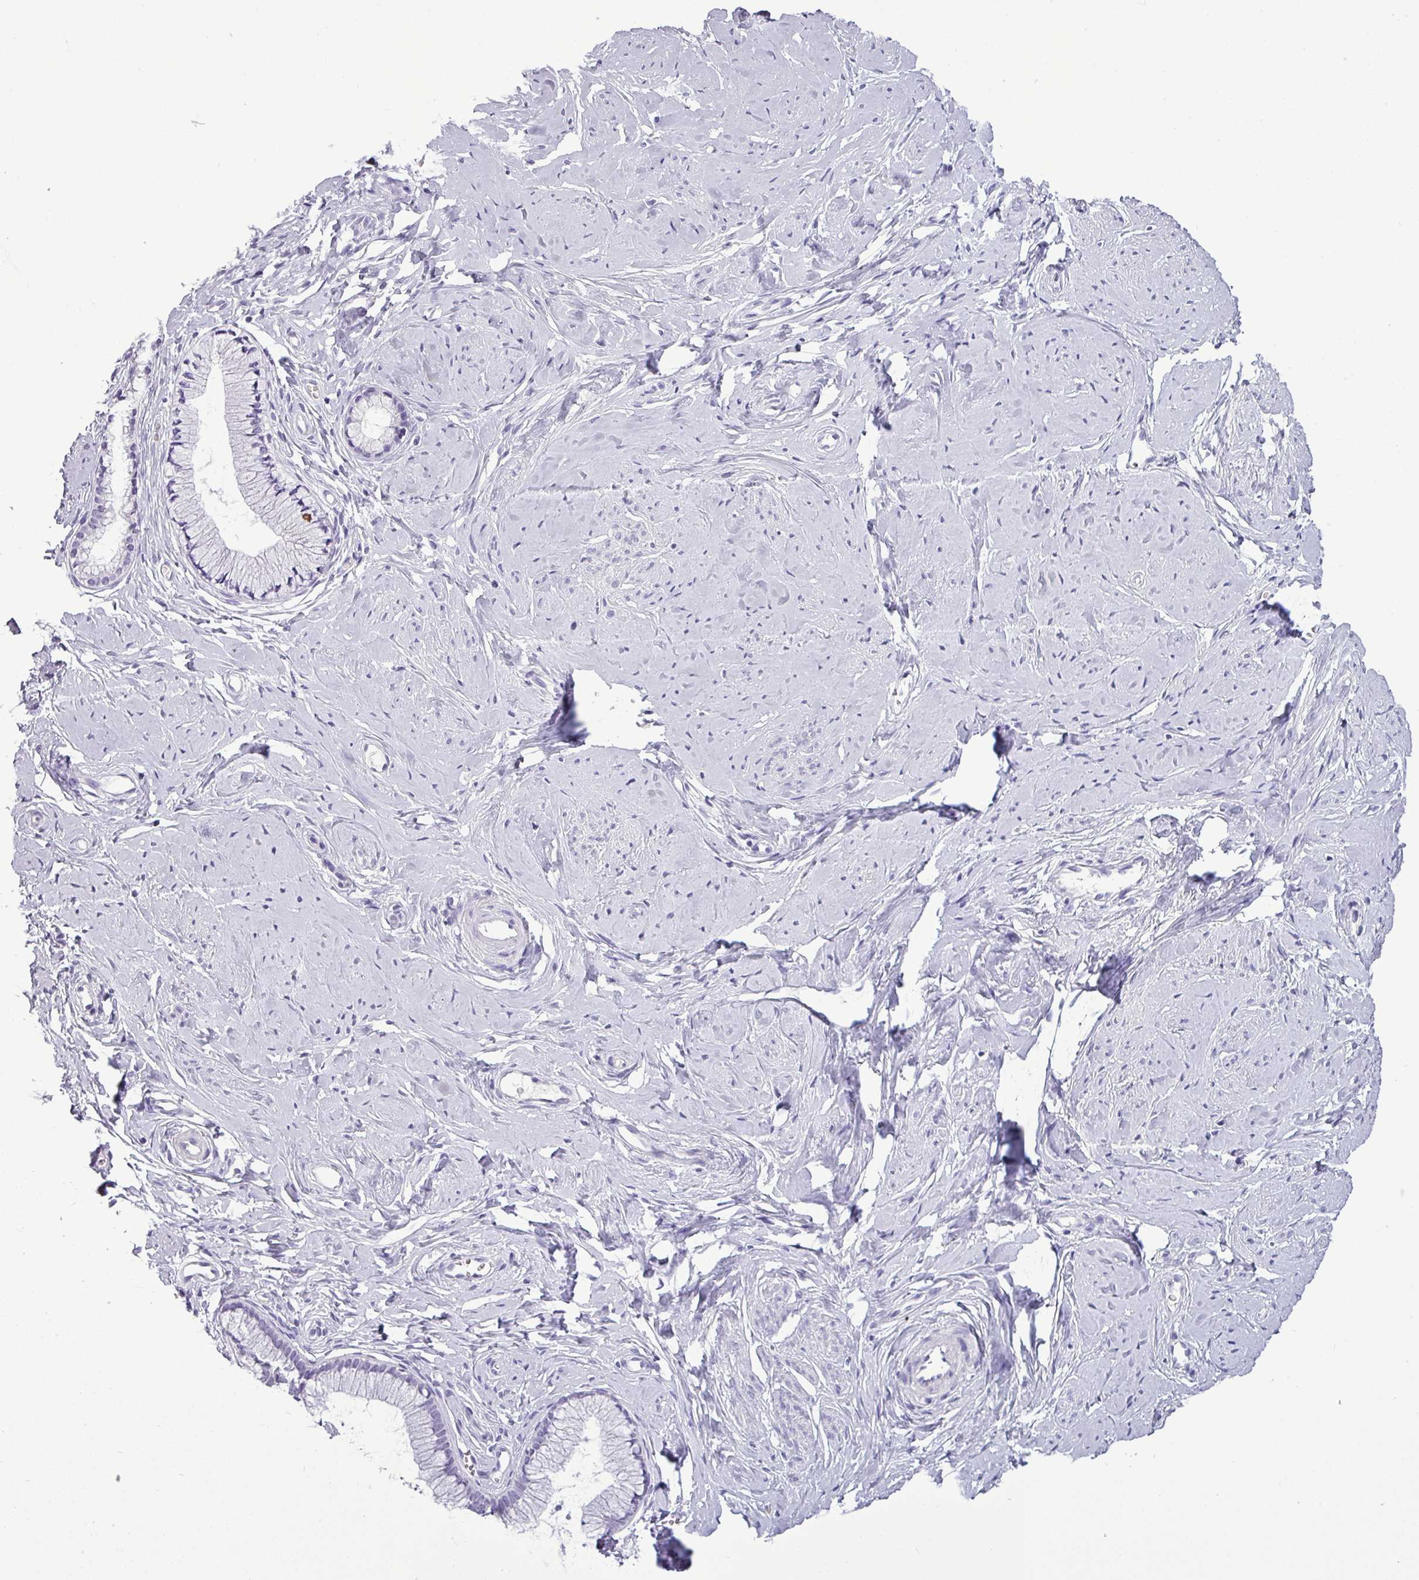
{"staining": {"intensity": "negative", "quantity": "none", "location": "none"}, "tissue": "cervix", "cell_type": "Glandular cells", "image_type": "normal", "snomed": [{"axis": "morphology", "description": "Normal tissue, NOS"}, {"axis": "topography", "description": "Cervix"}], "caption": "The photomicrograph shows no staining of glandular cells in benign cervix.", "gene": "TMEM91", "patient": {"sex": "female", "age": 40}}